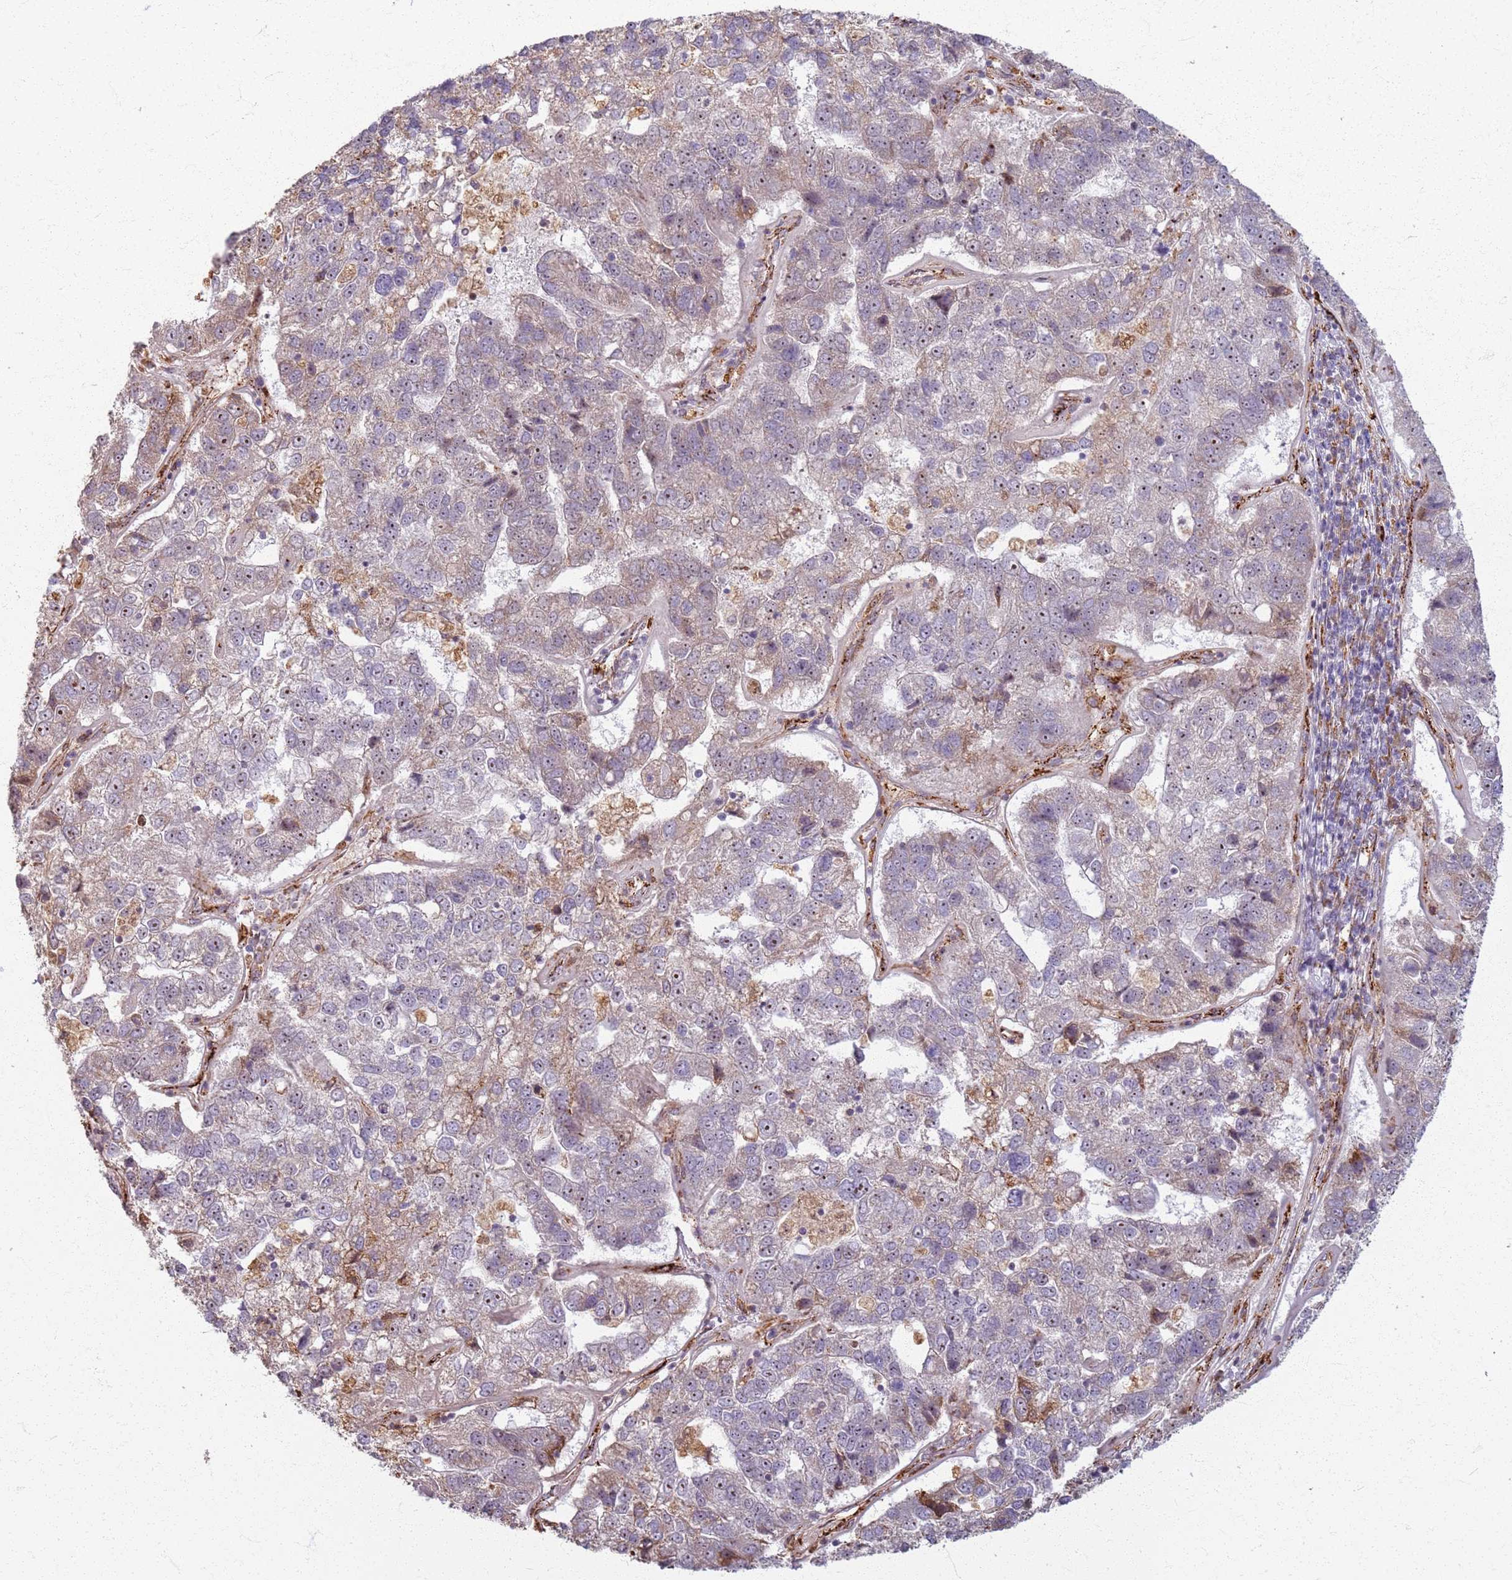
{"staining": {"intensity": "weak", "quantity": "25%-75%", "location": "cytoplasmic/membranous"}, "tissue": "pancreatic cancer", "cell_type": "Tumor cells", "image_type": "cancer", "snomed": [{"axis": "morphology", "description": "Adenocarcinoma, NOS"}, {"axis": "topography", "description": "Pancreas"}], "caption": "Immunohistochemistry photomicrograph of neoplastic tissue: pancreatic cancer (adenocarcinoma) stained using IHC displays low levels of weak protein expression localized specifically in the cytoplasmic/membranous of tumor cells, appearing as a cytoplasmic/membranous brown color.", "gene": "KRI1", "patient": {"sex": "female", "age": 61}}